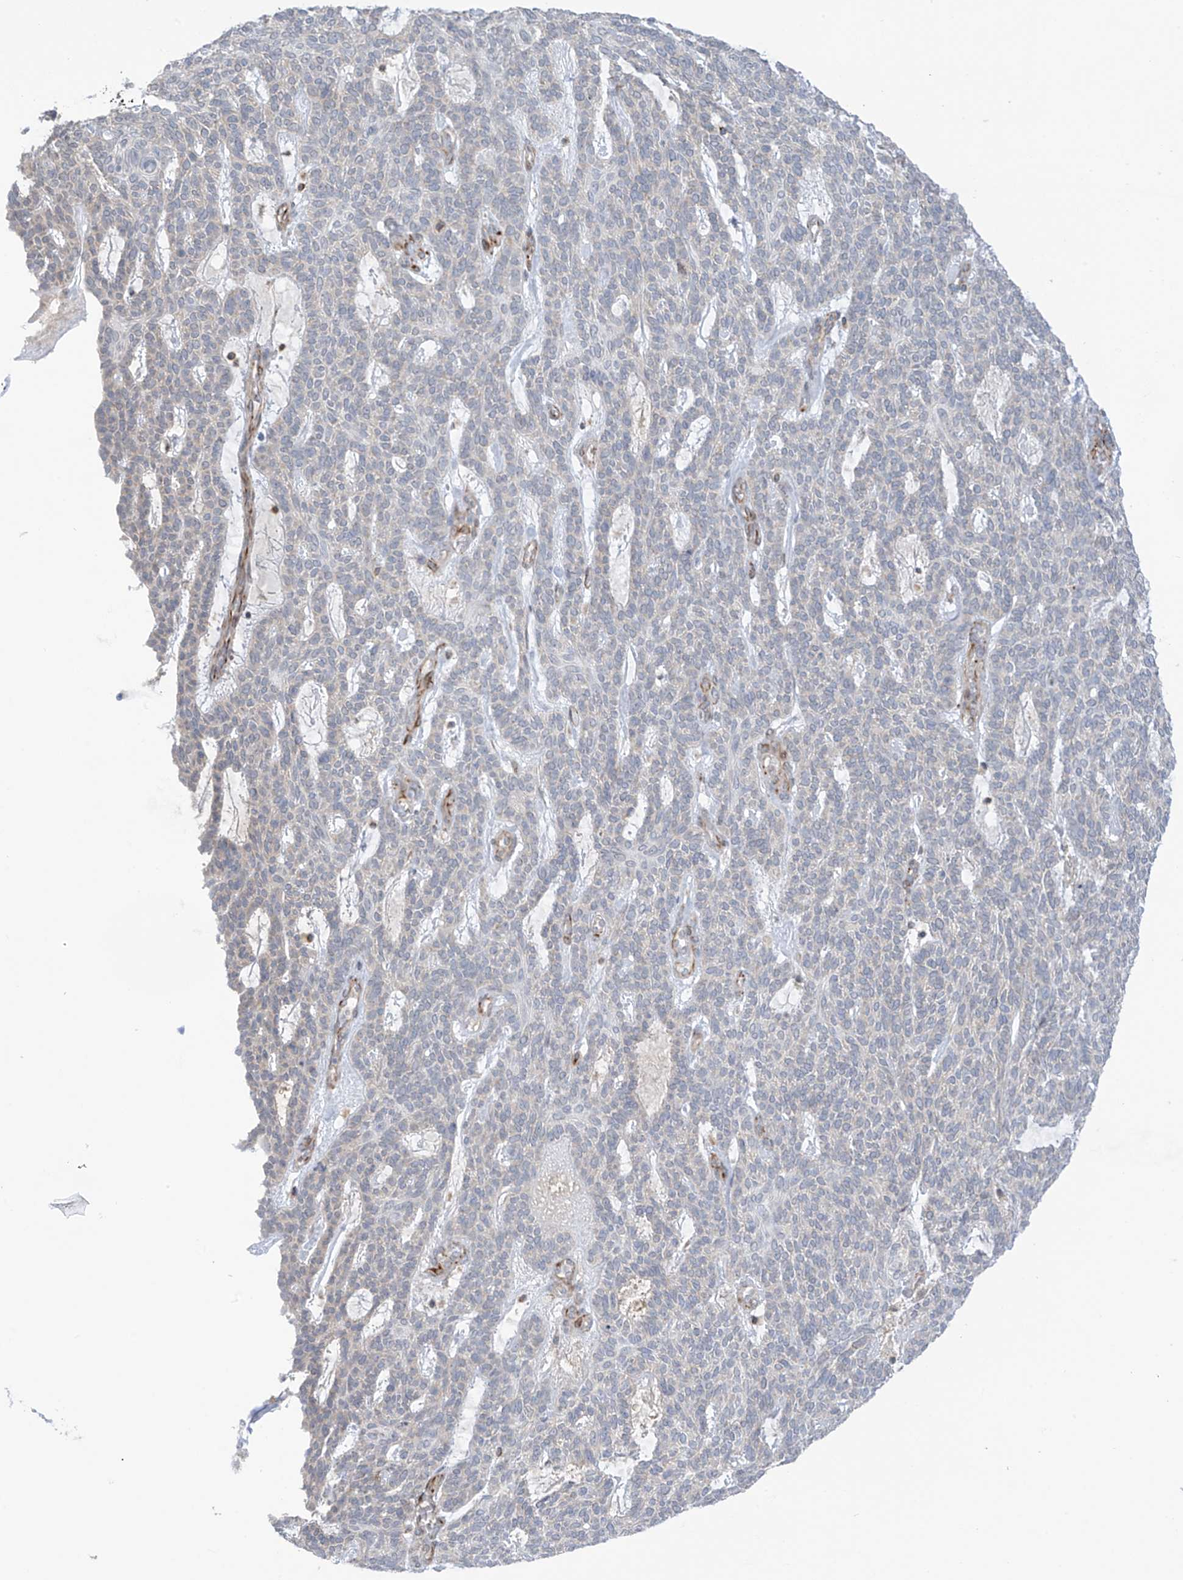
{"staining": {"intensity": "negative", "quantity": "none", "location": "none"}, "tissue": "skin cancer", "cell_type": "Tumor cells", "image_type": "cancer", "snomed": [{"axis": "morphology", "description": "Squamous cell carcinoma, NOS"}, {"axis": "topography", "description": "Skin"}], "caption": "Protein analysis of skin cancer (squamous cell carcinoma) demonstrates no significant expression in tumor cells. (Brightfield microscopy of DAB (3,3'-diaminobenzidine) immunohistochemistry at high magnification).", "gene": "HS6ST2", "patient": {"sex": "female", "age": 90}}